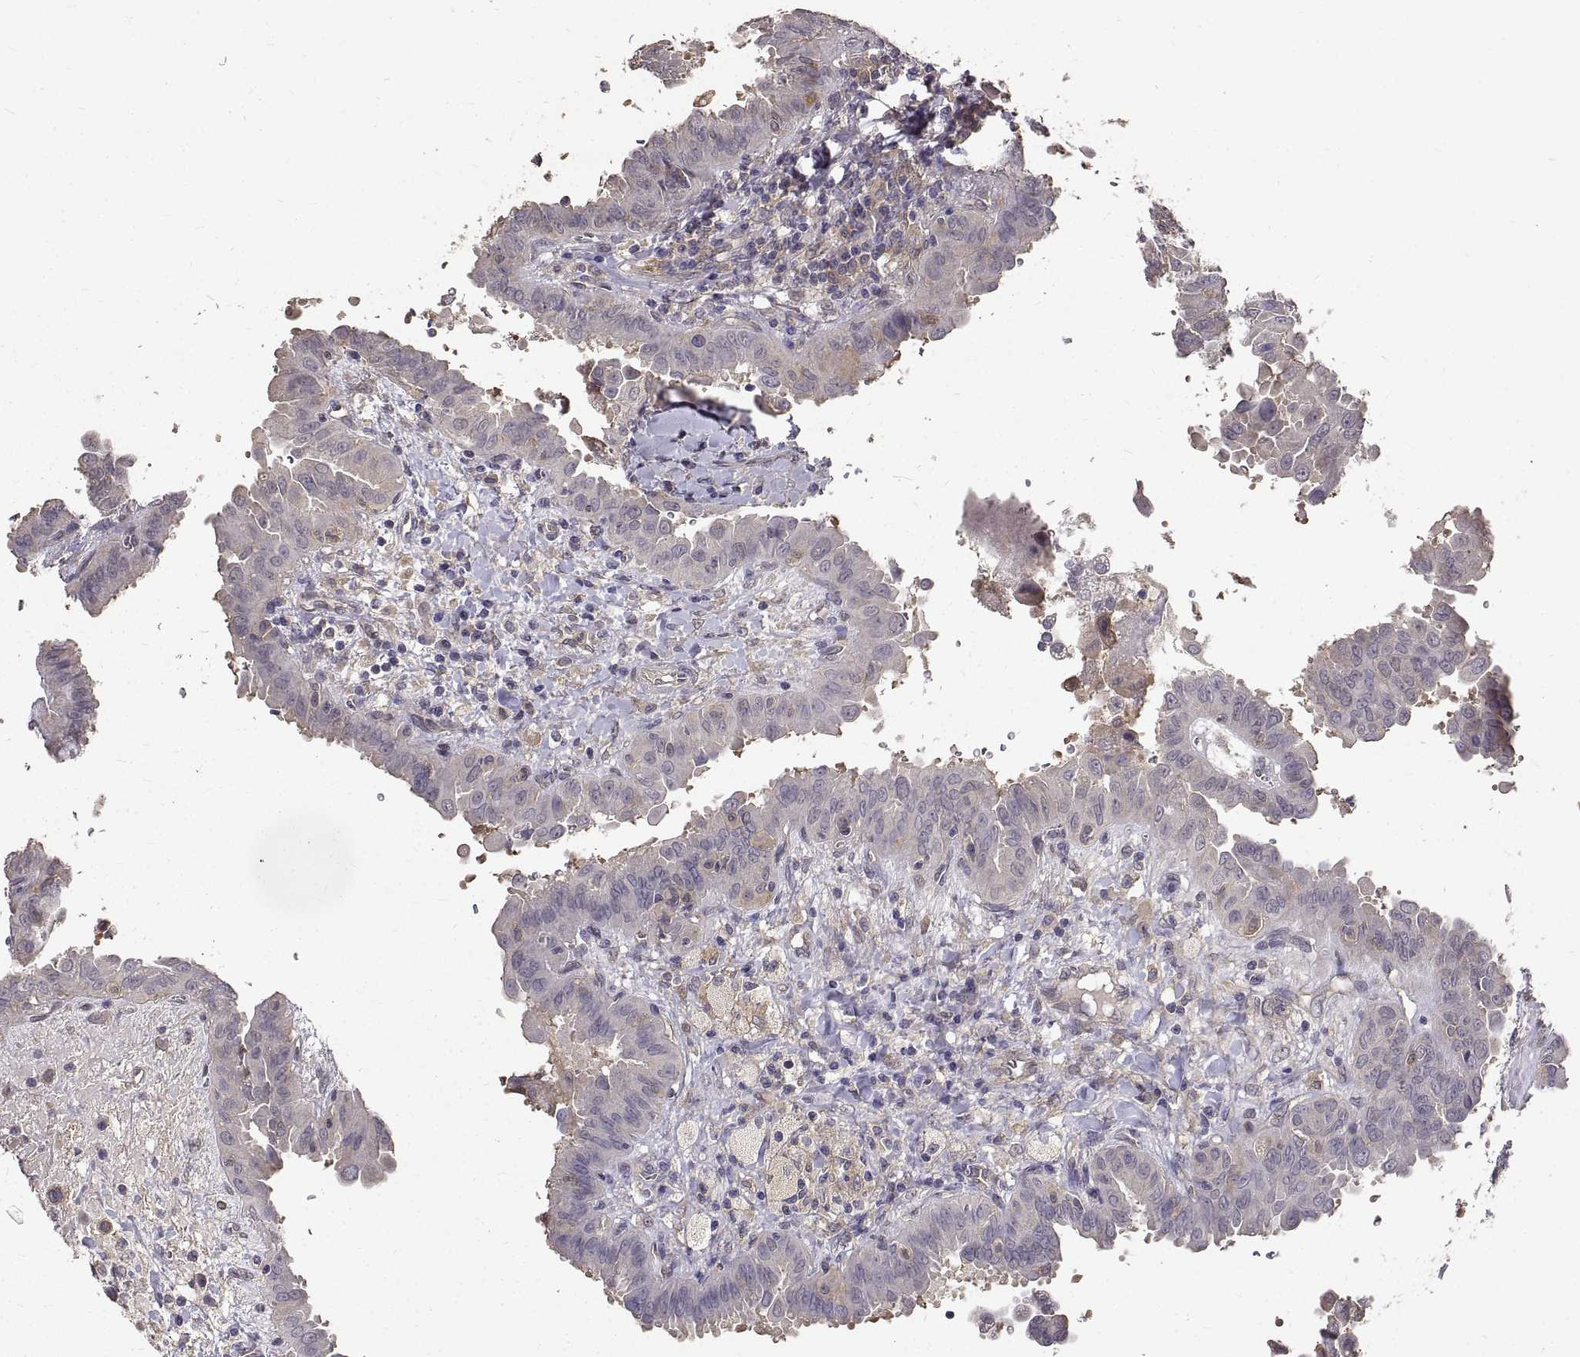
{"staining": {"intensity": "negative", "quantity": "none", "location": "none"}, "tissue": "thyroid cancer", "cell_type": "Tumor cells", "image_type": "cancer", "snomed": [{"axis": "morphology", "description": "Papillary adenocarcinoma, NOS"}, {"axis": "topography", "description": "Thyroid gland"}], "caption": "Immunohistochemistry (IHC) image of neoplastic tissue: thyroid cancer stained with DAB (3,3'-diaminobenzidine) exhibits no significant protein positivity in tumor cells. (Immunohistochemistry, brightfield microscopy, high magnification).", "gene": "PEA15", "patient": {"sex": "female", "age": 37}}